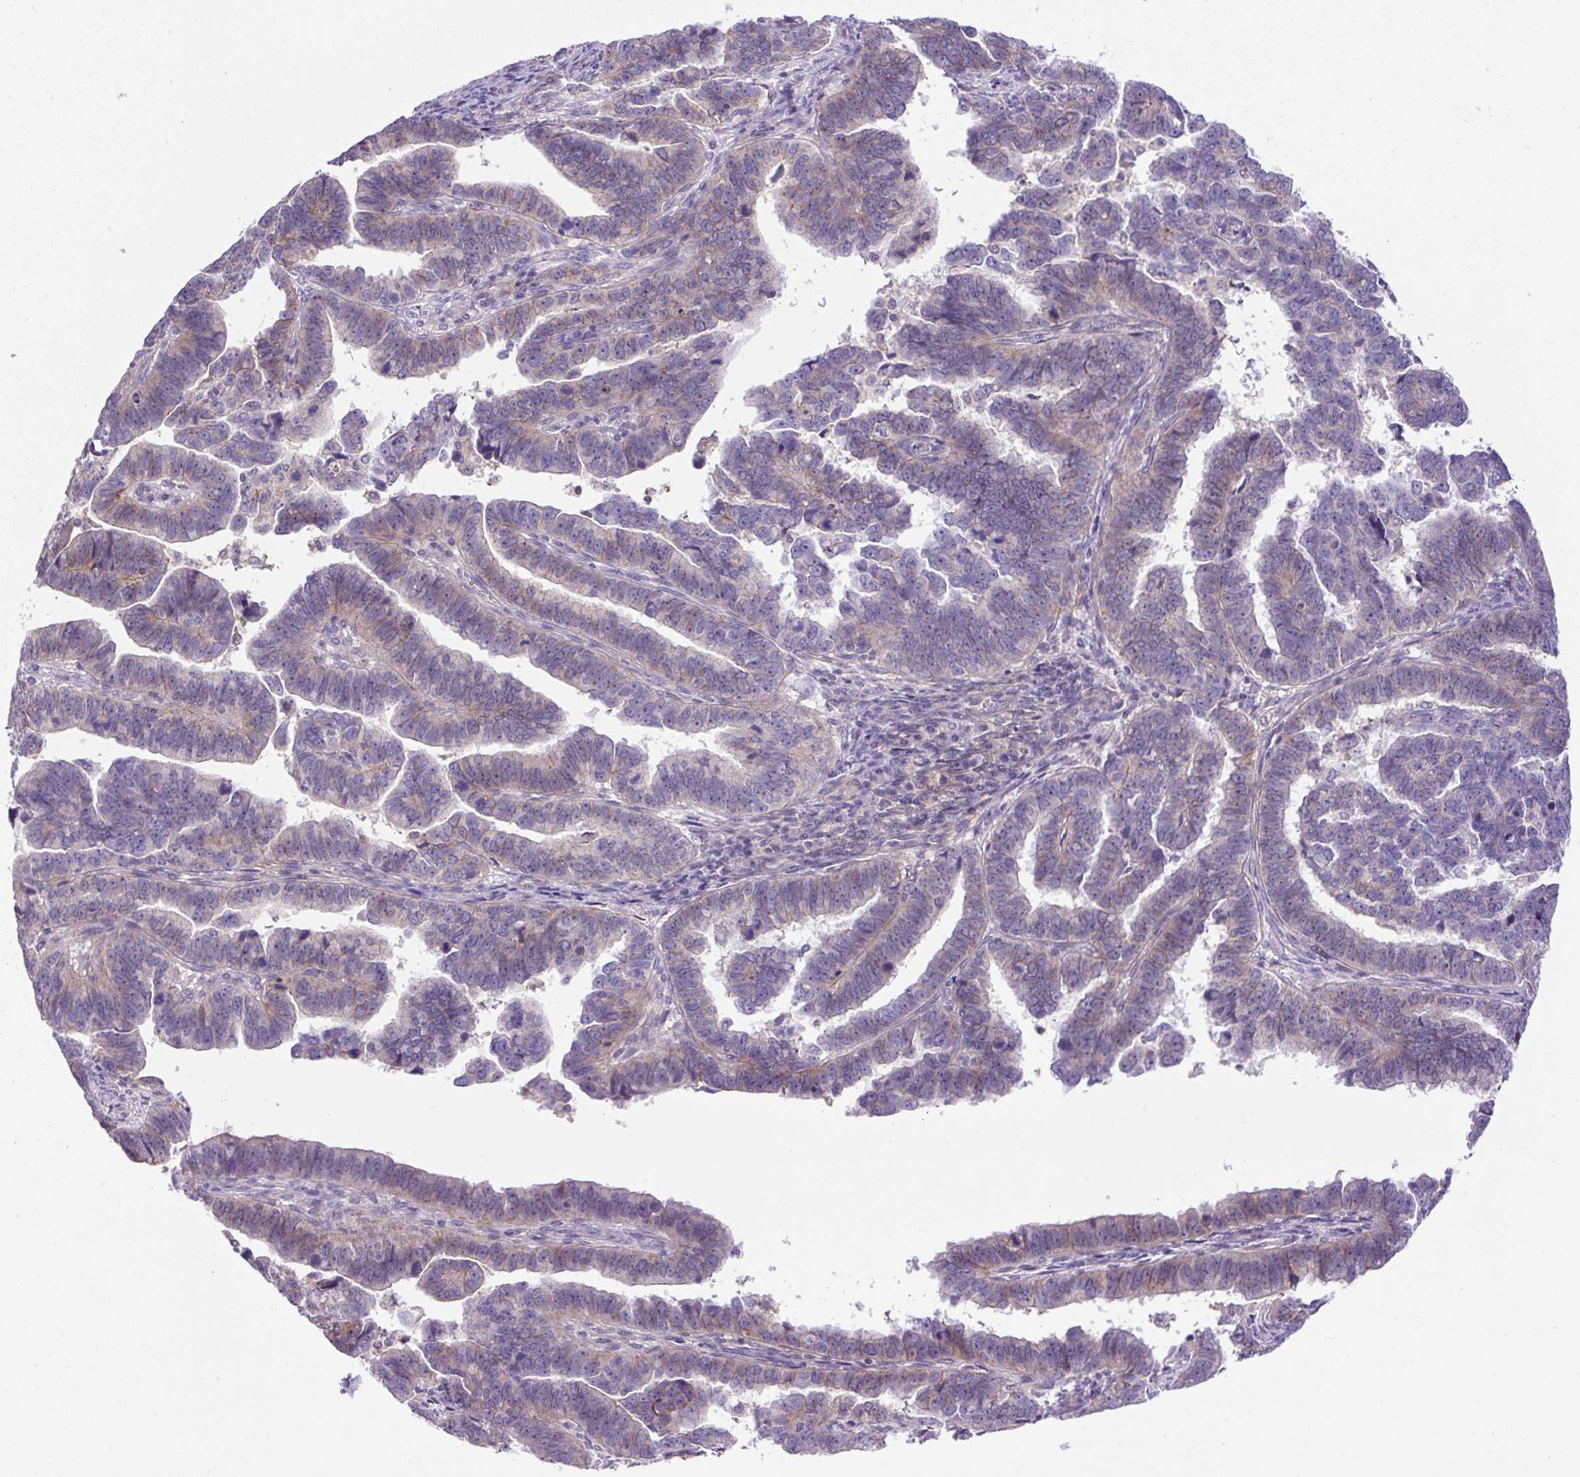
{"staining": {"intensity": "weak", "quantity": "<25%", "location": "cytoplasmic/membranous"}, "tissue": "endometrial cancer", "cell_type": "Tumor cells", "image_type": "cancer", "snomed": [{"axis": "morphology", "description": "Adenocarcinoma, NOS"}, {"axis": "topography", "description": "Endometrium"}], "caption": "Tumor cells are negative for brown protein staining in endometrial adenocarcinoma.", "gene": "NPTN", "patient": {"sex": "female", "age": 75}}